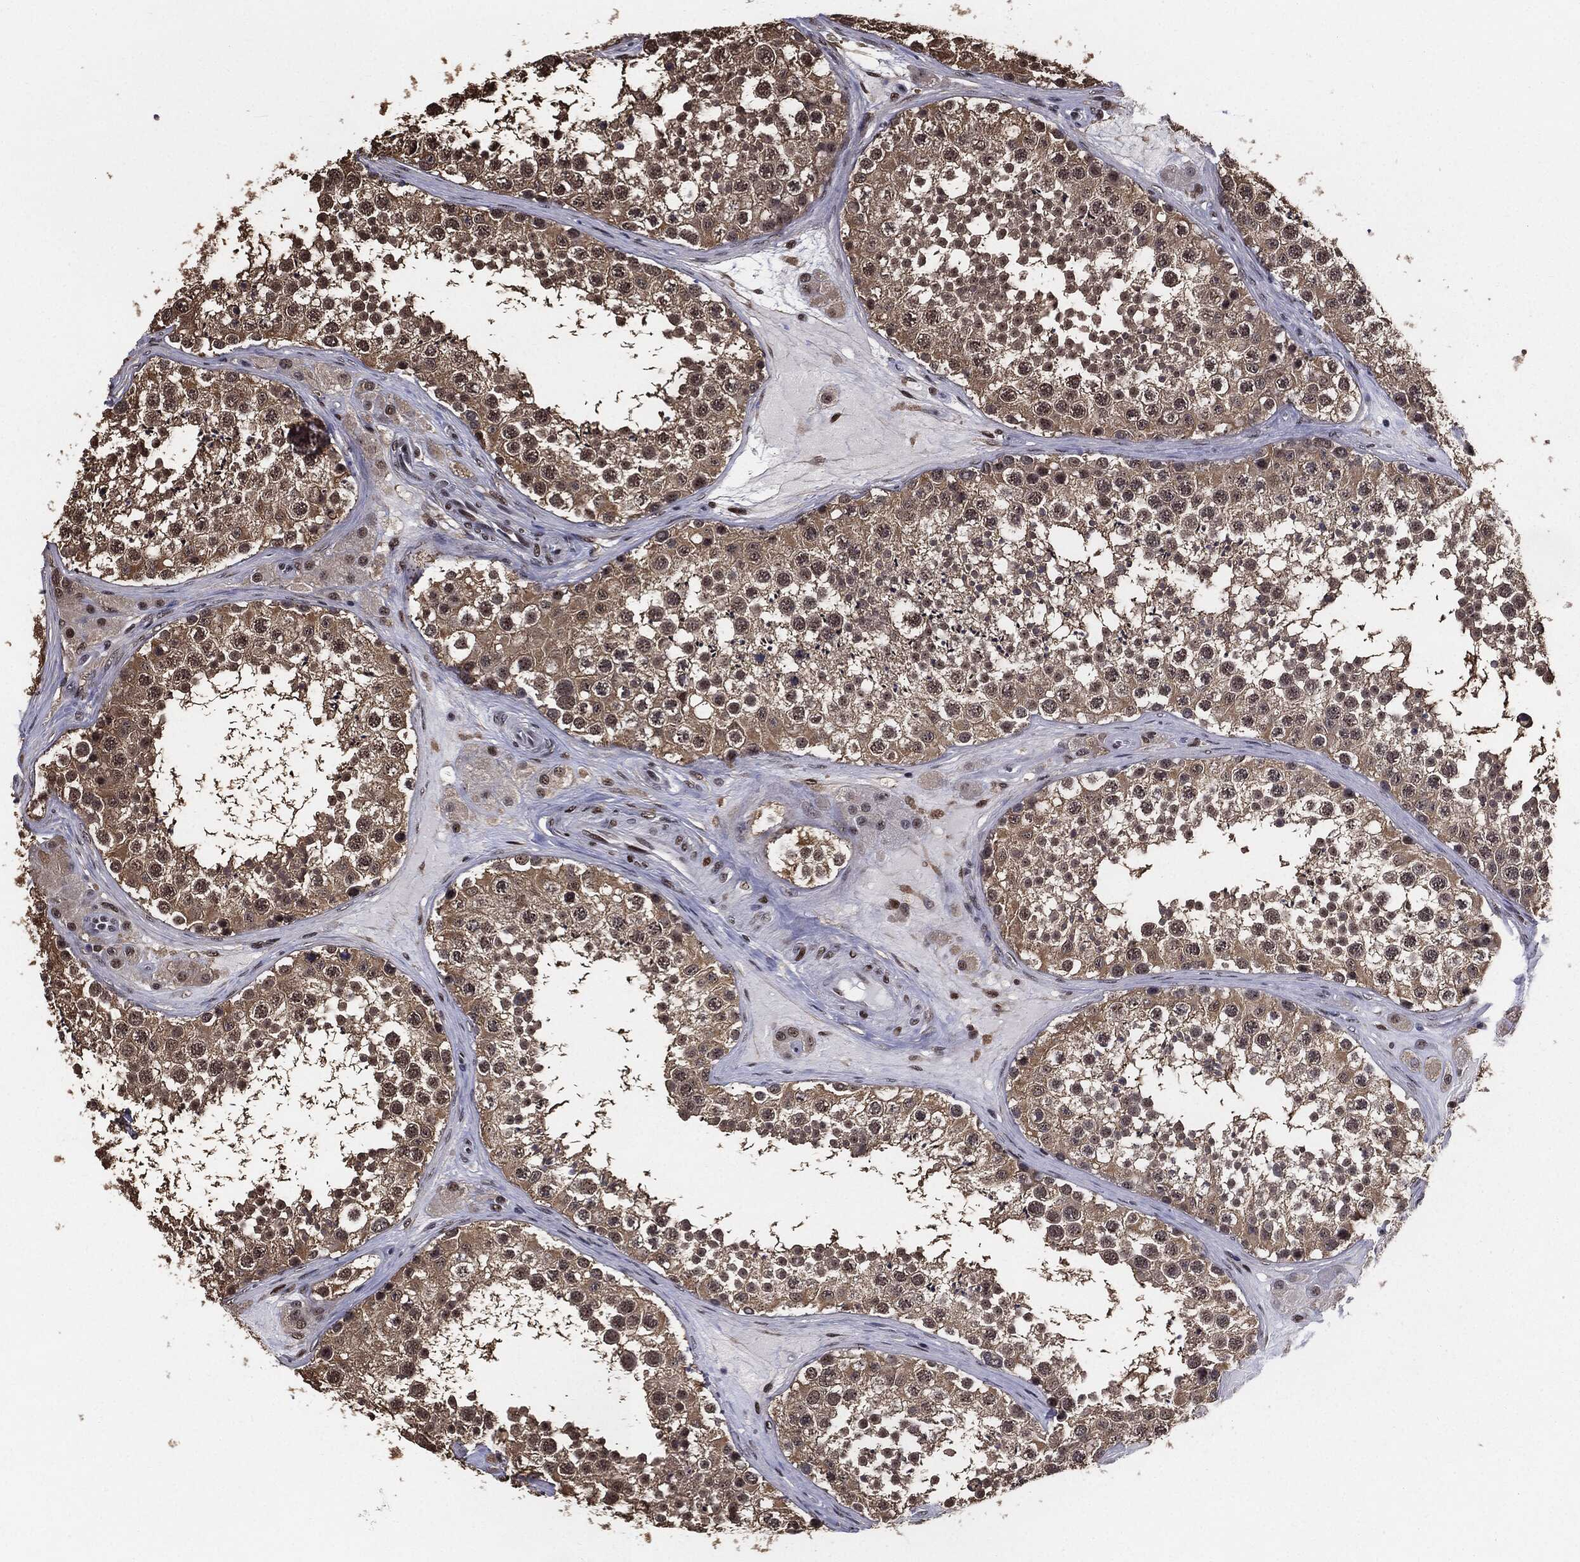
{"staining": {"intensity": "strong", "quantity": ">75%", "location": "cytoplasmic/membranous,nuclear"}, "tissue": "testis", "cell_type": "Cells in seminiferous ducts", "image_type": "normal", "snomed": [{"axis": "morphology", "description": "Normal tissue, NOS"}, {"axis": "topography", "description": "Testis"}], "caption": "Brown immunohistochemical staining in benign testis demonstrates strong cytoplasmic/membranous,nuclear expression in about >75% of cells in seminiferous ducts.", "gene": "JUN", "patient": {"sex": "male", "age": 41}}